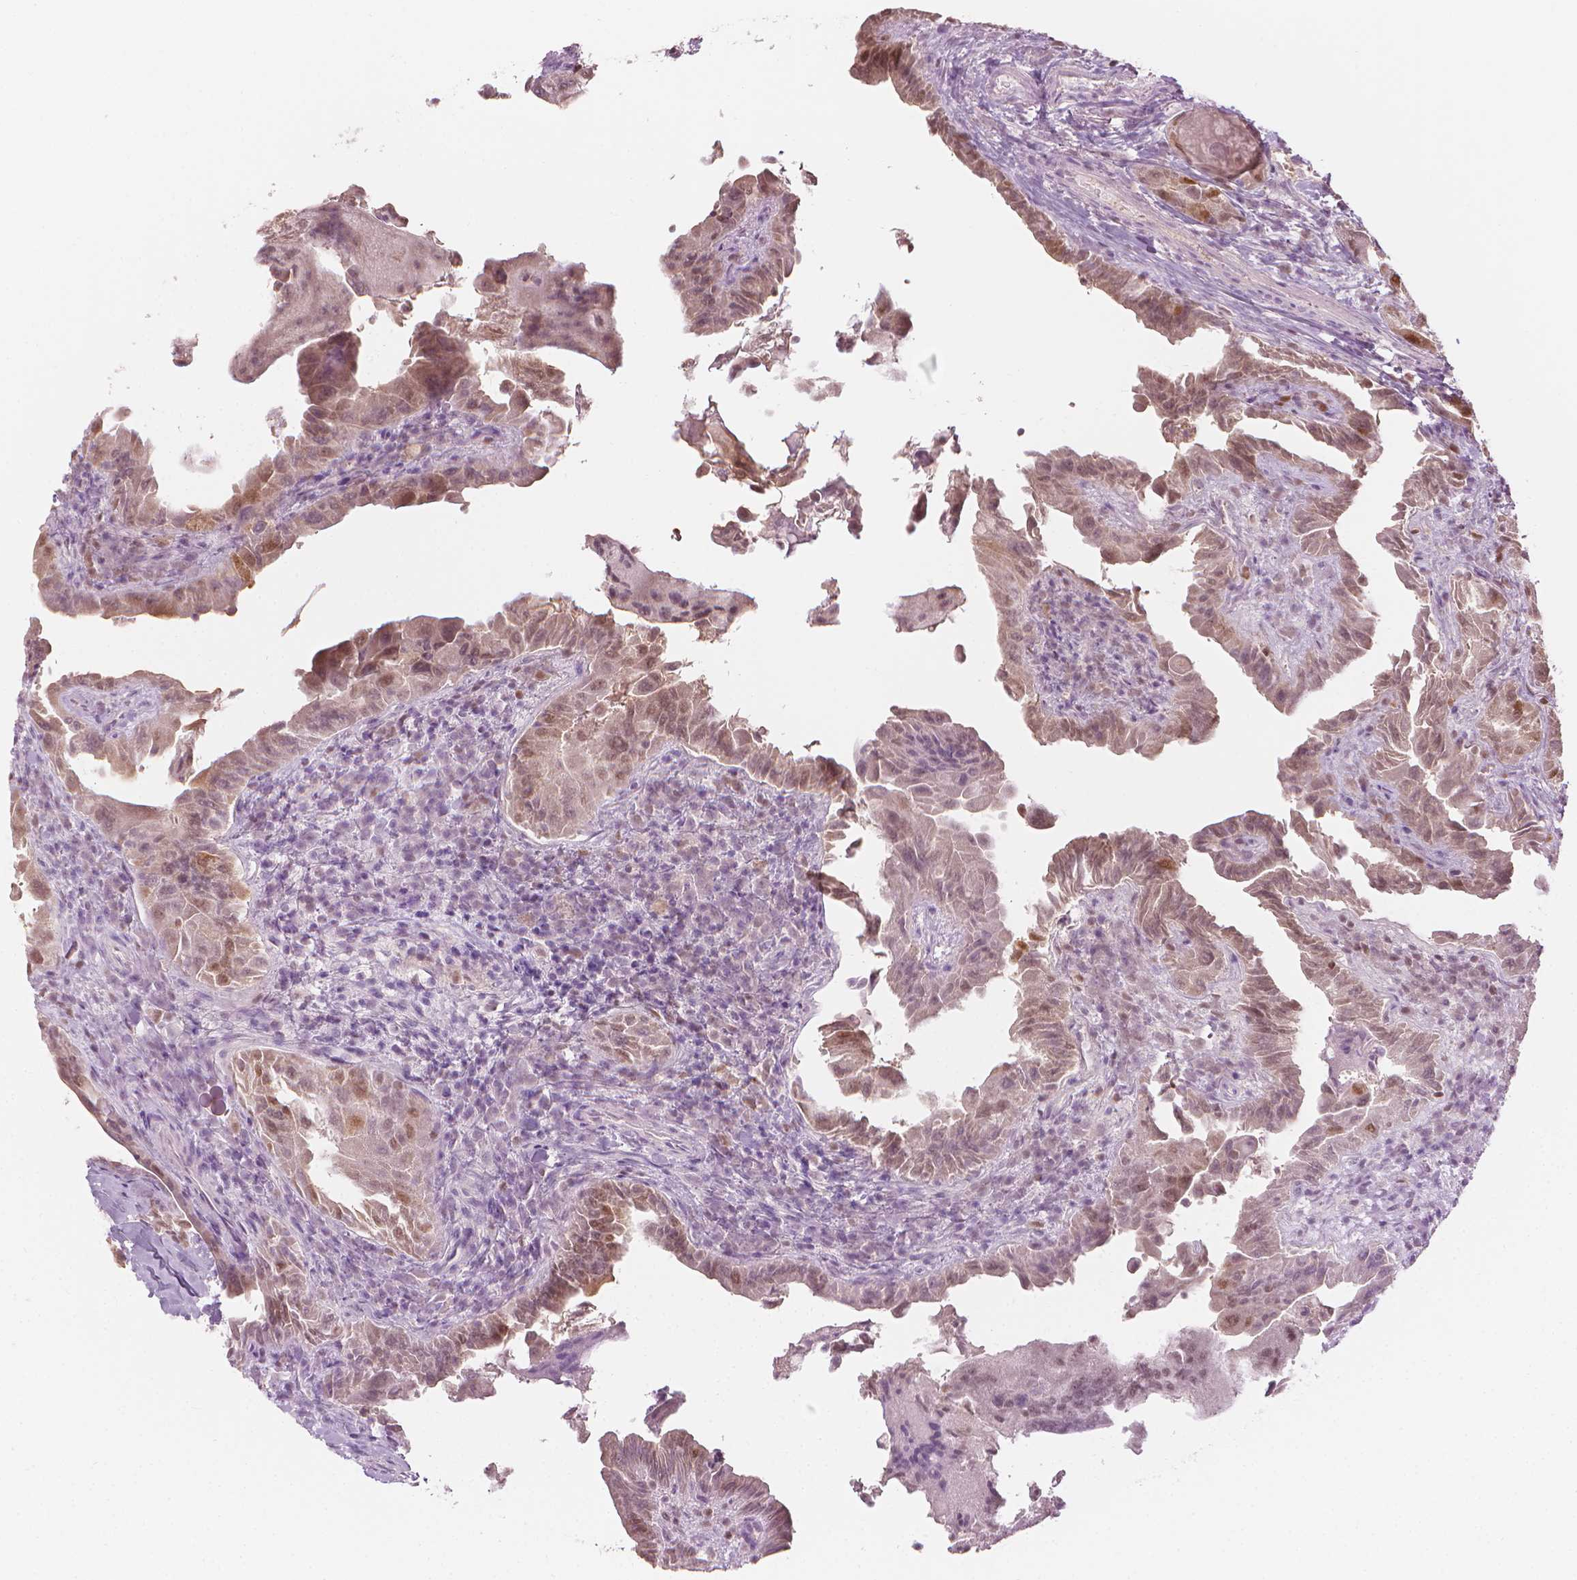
{"staining": {"intensity": "moderate", "quantity": "25%-75%", "location": "cytoplasmic/membranous,nuclear"}, "tissue": "thyroid cancer", "cell_type": "Tumor cells", "image_type": "cancer", "snomed": [{"axis": "morphology", "description": "Papillary adenocarcinoma, NOS"}, {"axis": "topography", "description": "Thyroid gland"}], "caption": "Thyroid papillary adenocarcinoma stained with a protein marker reveals moderate staining in tumor cells.", "gene": "SHMT1", "patient": {"sex": "female", "age": 37}}